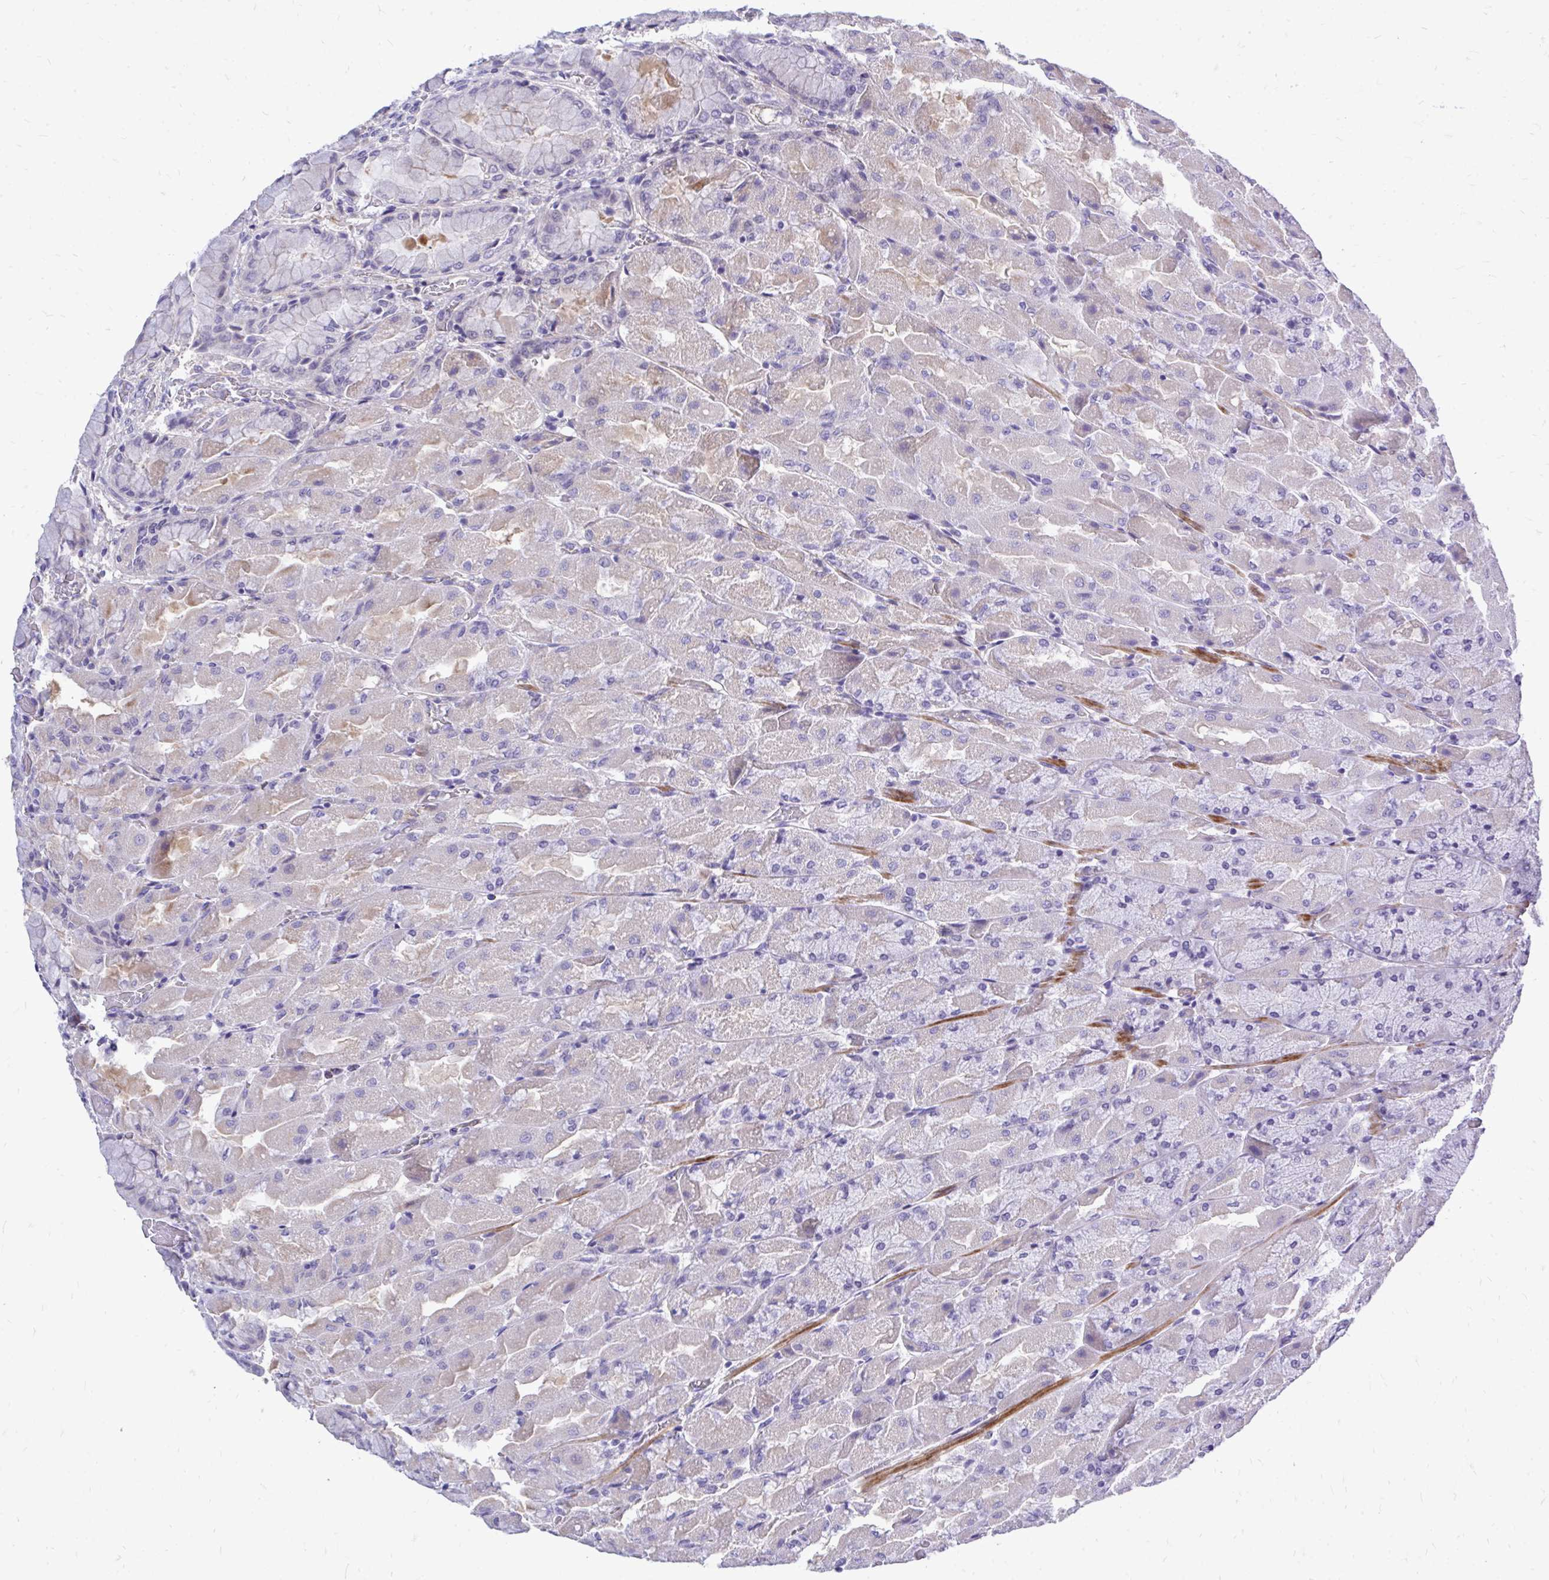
{"staining": {"intensity": "negative", "quantity": "none", "location": "none"}, "tissue": "stomach", "cell_type": "Glandular cells", "image_type": "normal", "snomed": [{"axis": "morphology", "description": "Normal tissue, NOS"}, {"axis": "topography", "description": "Stomach"}], "caption": "Immunohistochemistry image of normal stomach: human stomach stained with DAB shows no significant protein positivity in glandular cells.", "gene": "ZBTB25", "patient": {"sex": "female", "age": 61}}